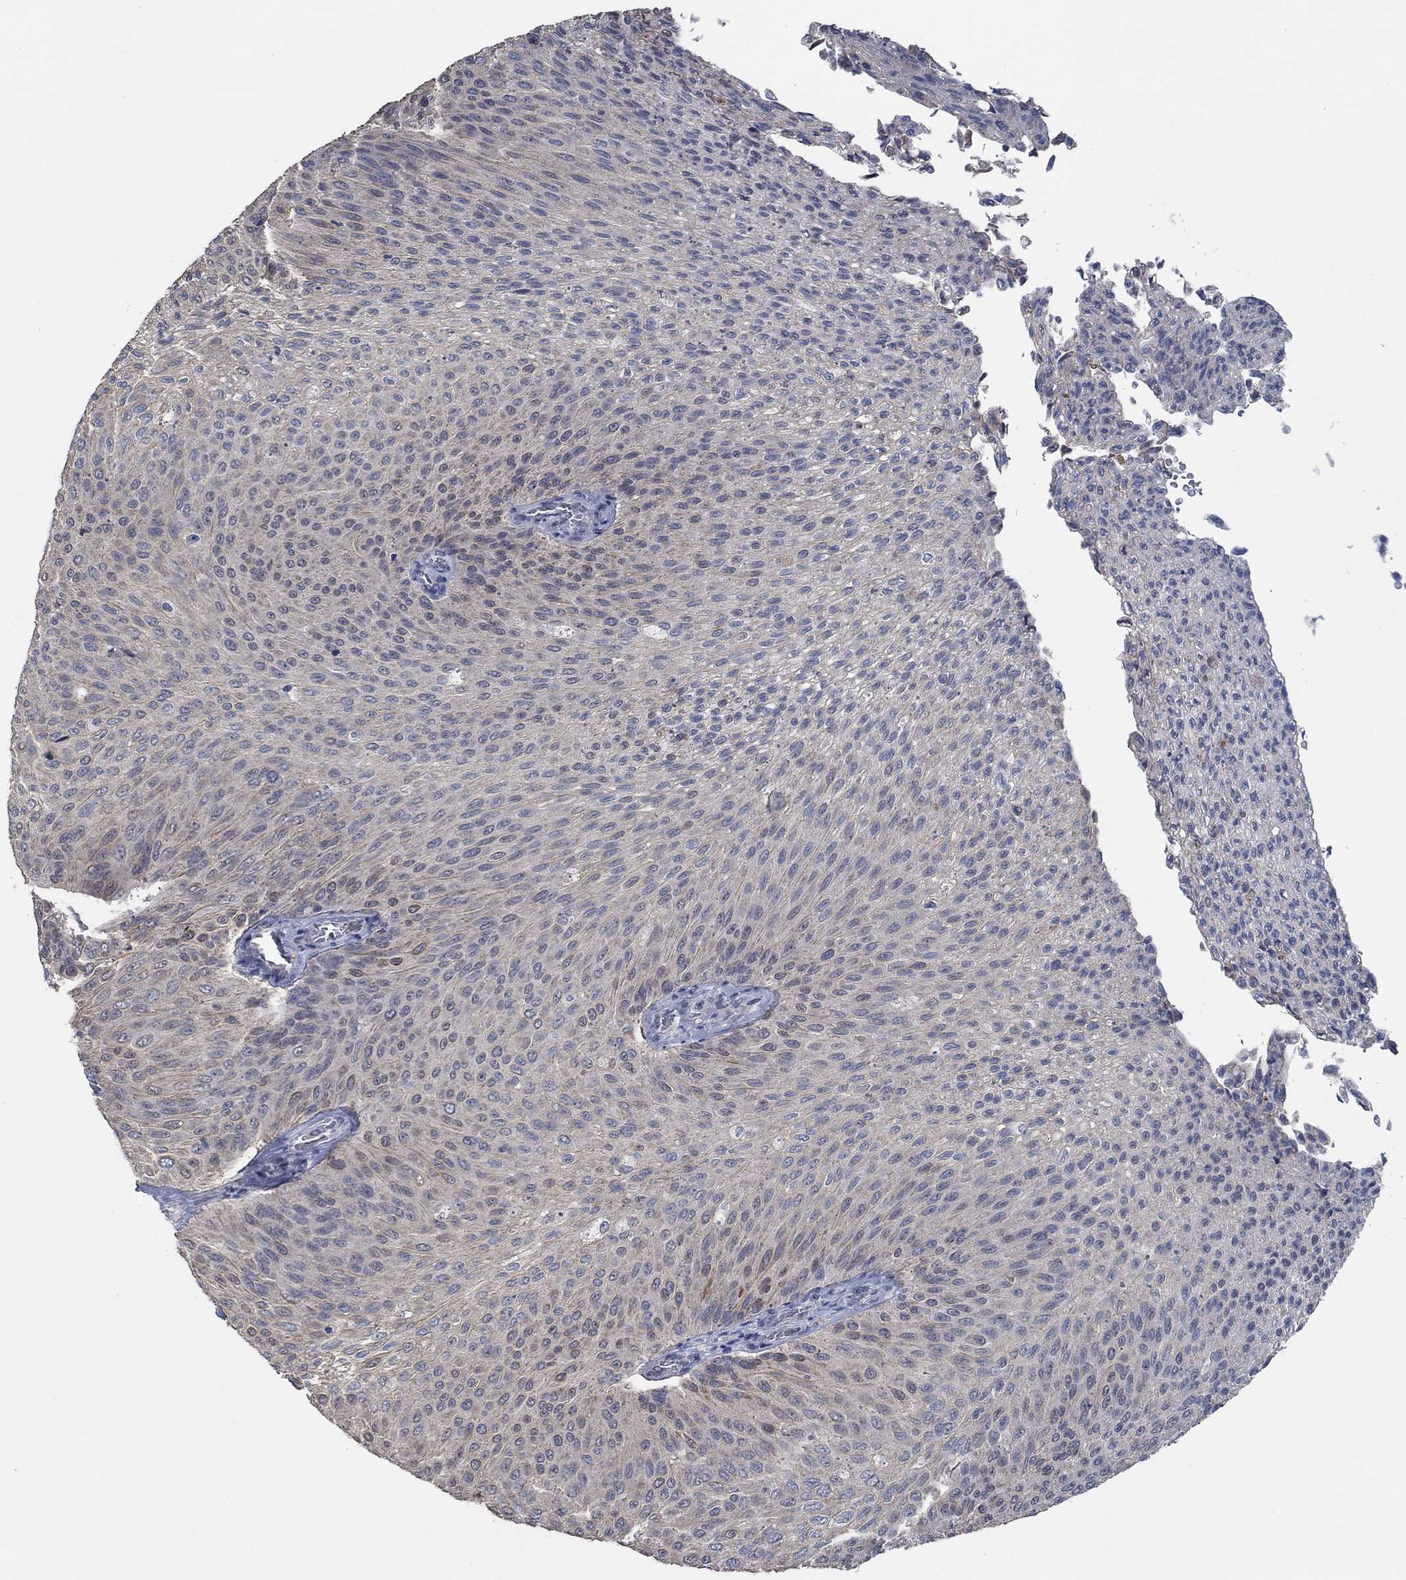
{"staining": {"intensity": "negative", "quantity": "none", "location": "none"}, "tissue": "urothelial cancer", "cell_type": "Tumor cells", "image_type": "cancer", "snomed": [{"axis": "morphology", "description": "Urothelial carcinoma, Low grade"}, {"axis": "topography", "description": "Ureter, NOS"}, {"axis": "topography", "description": "Urinary bladder"}], "caption": "This is an immunohistochemistry histopathology image of human urothelial cancer. There is no expression in tumor cells.", "gene": "OBSCN", "patient": {"sex": "male", "age": 78}}